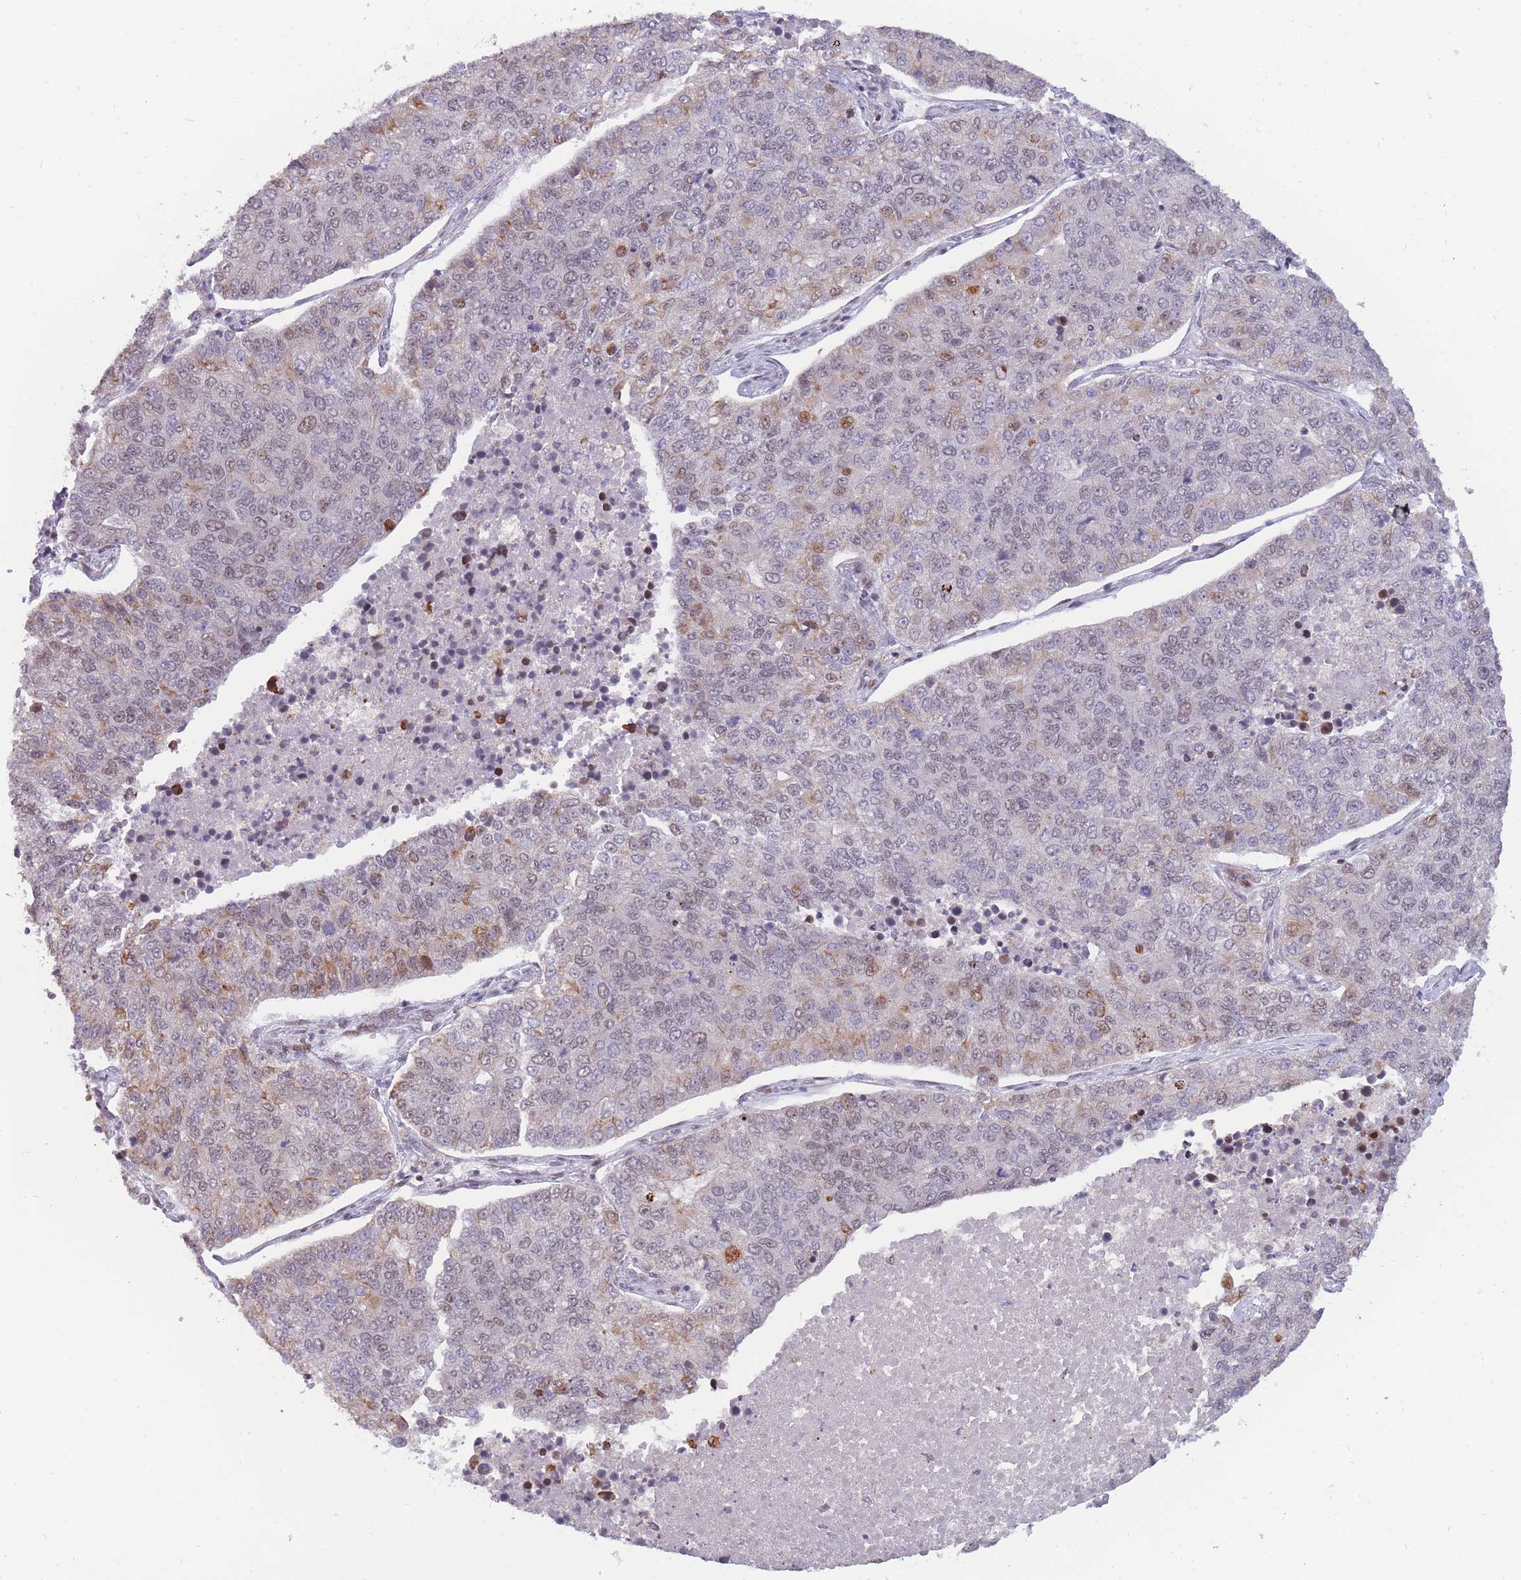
{"staining": {"intensity": "moderate", "quantity": "<25%", "location": "nuclear"}, "tissue": "lung cancer", "cell_type": "Tumor cells", "image_type": "cancer", "snomed": [{"axis": "morphology", "description": "Adenocarcinoma, NOS"}, {"axis": "topography", "description": "Lung"}], "caption": "The micrograph reveals staining of lung adenocarcinoma, revealing moderate nuclear protein expression (brown color) within tumor cells. (Stains: DAB (3,3'-diaminobenzidine) in brown, nuclei in blue, Microscopy: brightfield microscopy at high magnification).", "gene": "TARBP2", "patient": {"sex": "male", "age": 49}}